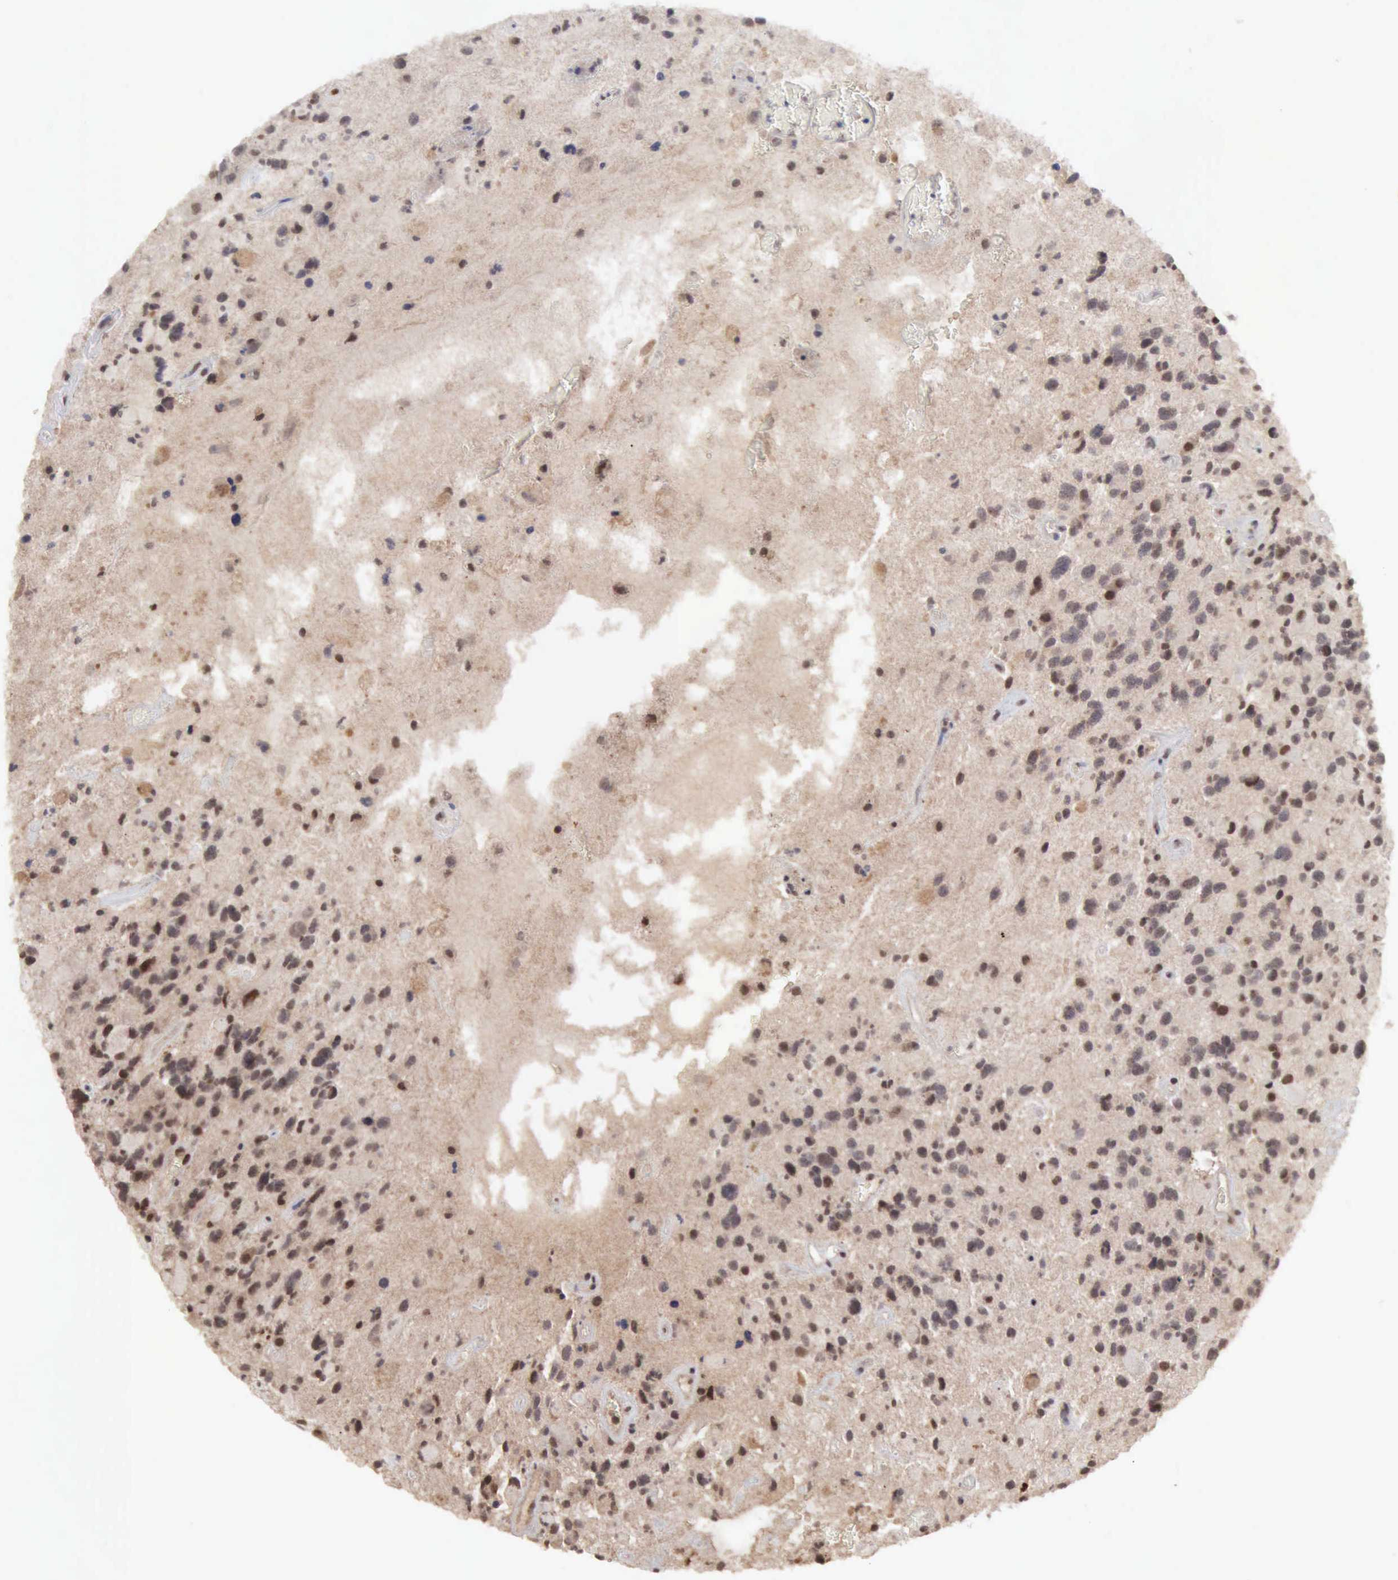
{"staining": {"intensity": "weak", "quantity": "25%-75%", "location": "nuclear"}, "tissue": "glioma", "cell_type": "Tumor cells", "image_type": "cancer", "snomed": [{"axis": "morphology", "description": "Glioma, malignant, High grade"}, {"axis": "topography", "description": "Brain"}], "caption": "Immunohistochemical staining of malignant glioma (high-grade) demonstrates weak nuclear protein expression in approximately 25%-75% of tumor cells. The protein of interest is shown in brown color, while the nuclei are stained blue.", "gene": "CDKN2A", "patient": {"sex": "female", "age": 37}}